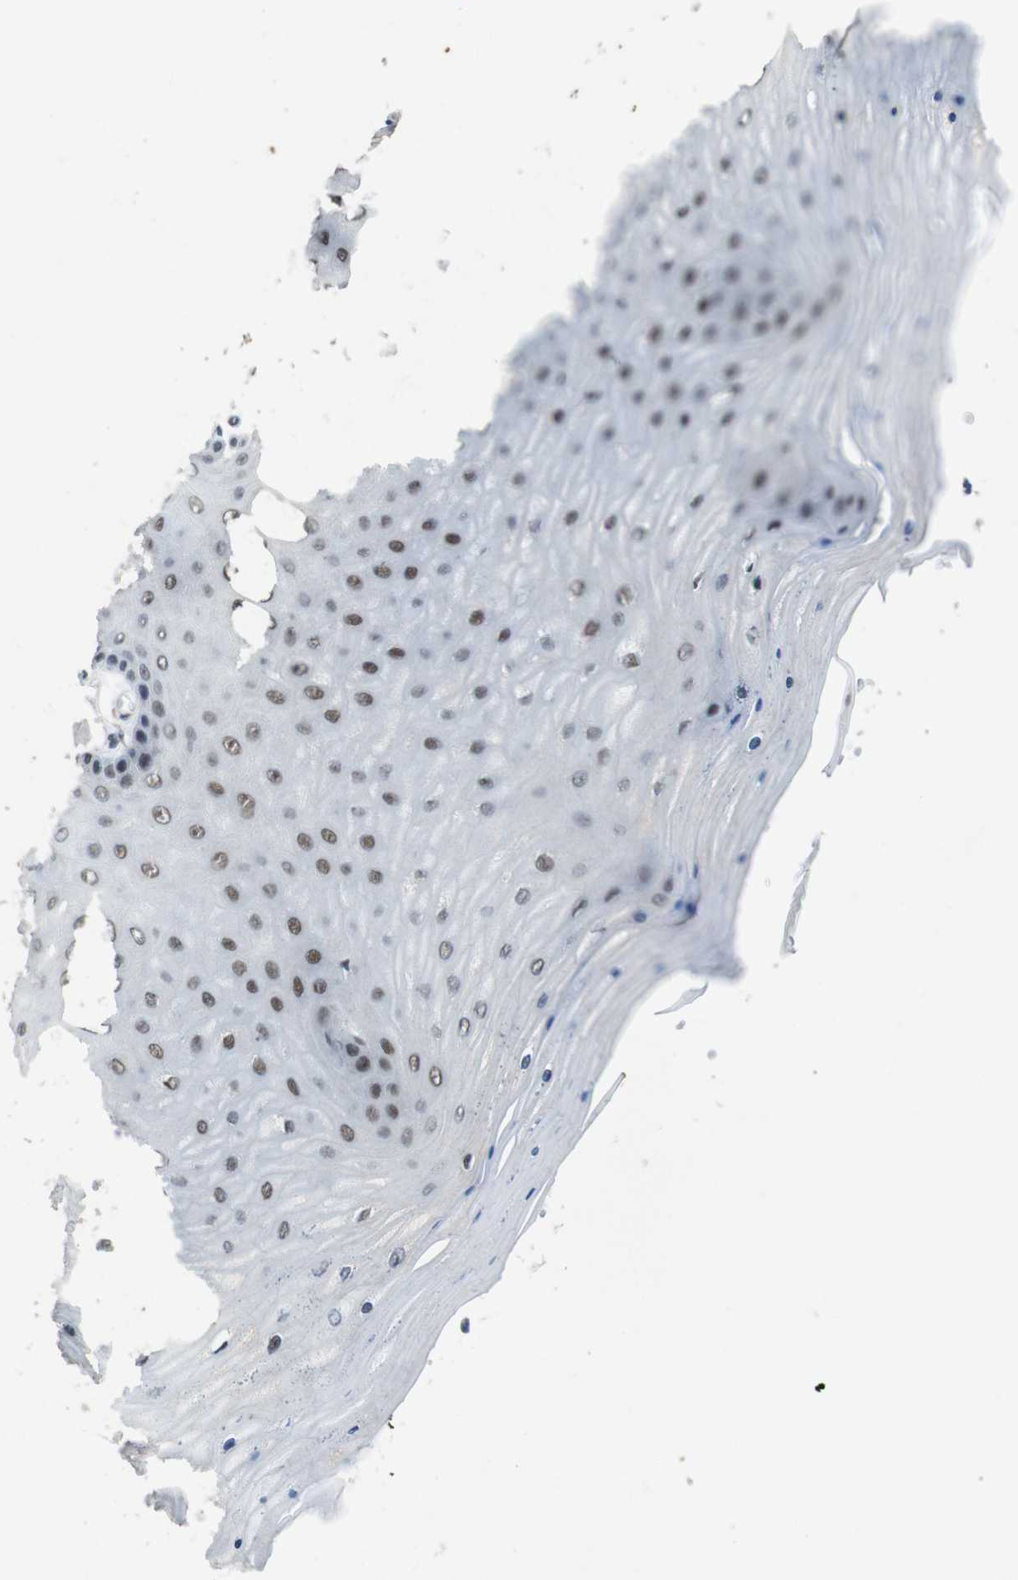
{"staining": {"intensity": "weak", "quantity": ">75%", "location": "nuclear"}, "tissue": "cervix", "cell_type": "Glandular cells", "image_type": "normal", "snomed": [{"axis": "morphology", "description": "Normal tissue, NOS"}, {"axis": "topography", "description": "Cervix"}], "caption": "Cervix stained for a protein (brown) exhibits weak nuclear positive staining in approximately >75% of glandular cells.", "gene": "USP7", "patient": {"sex": "female", "age": 55}}